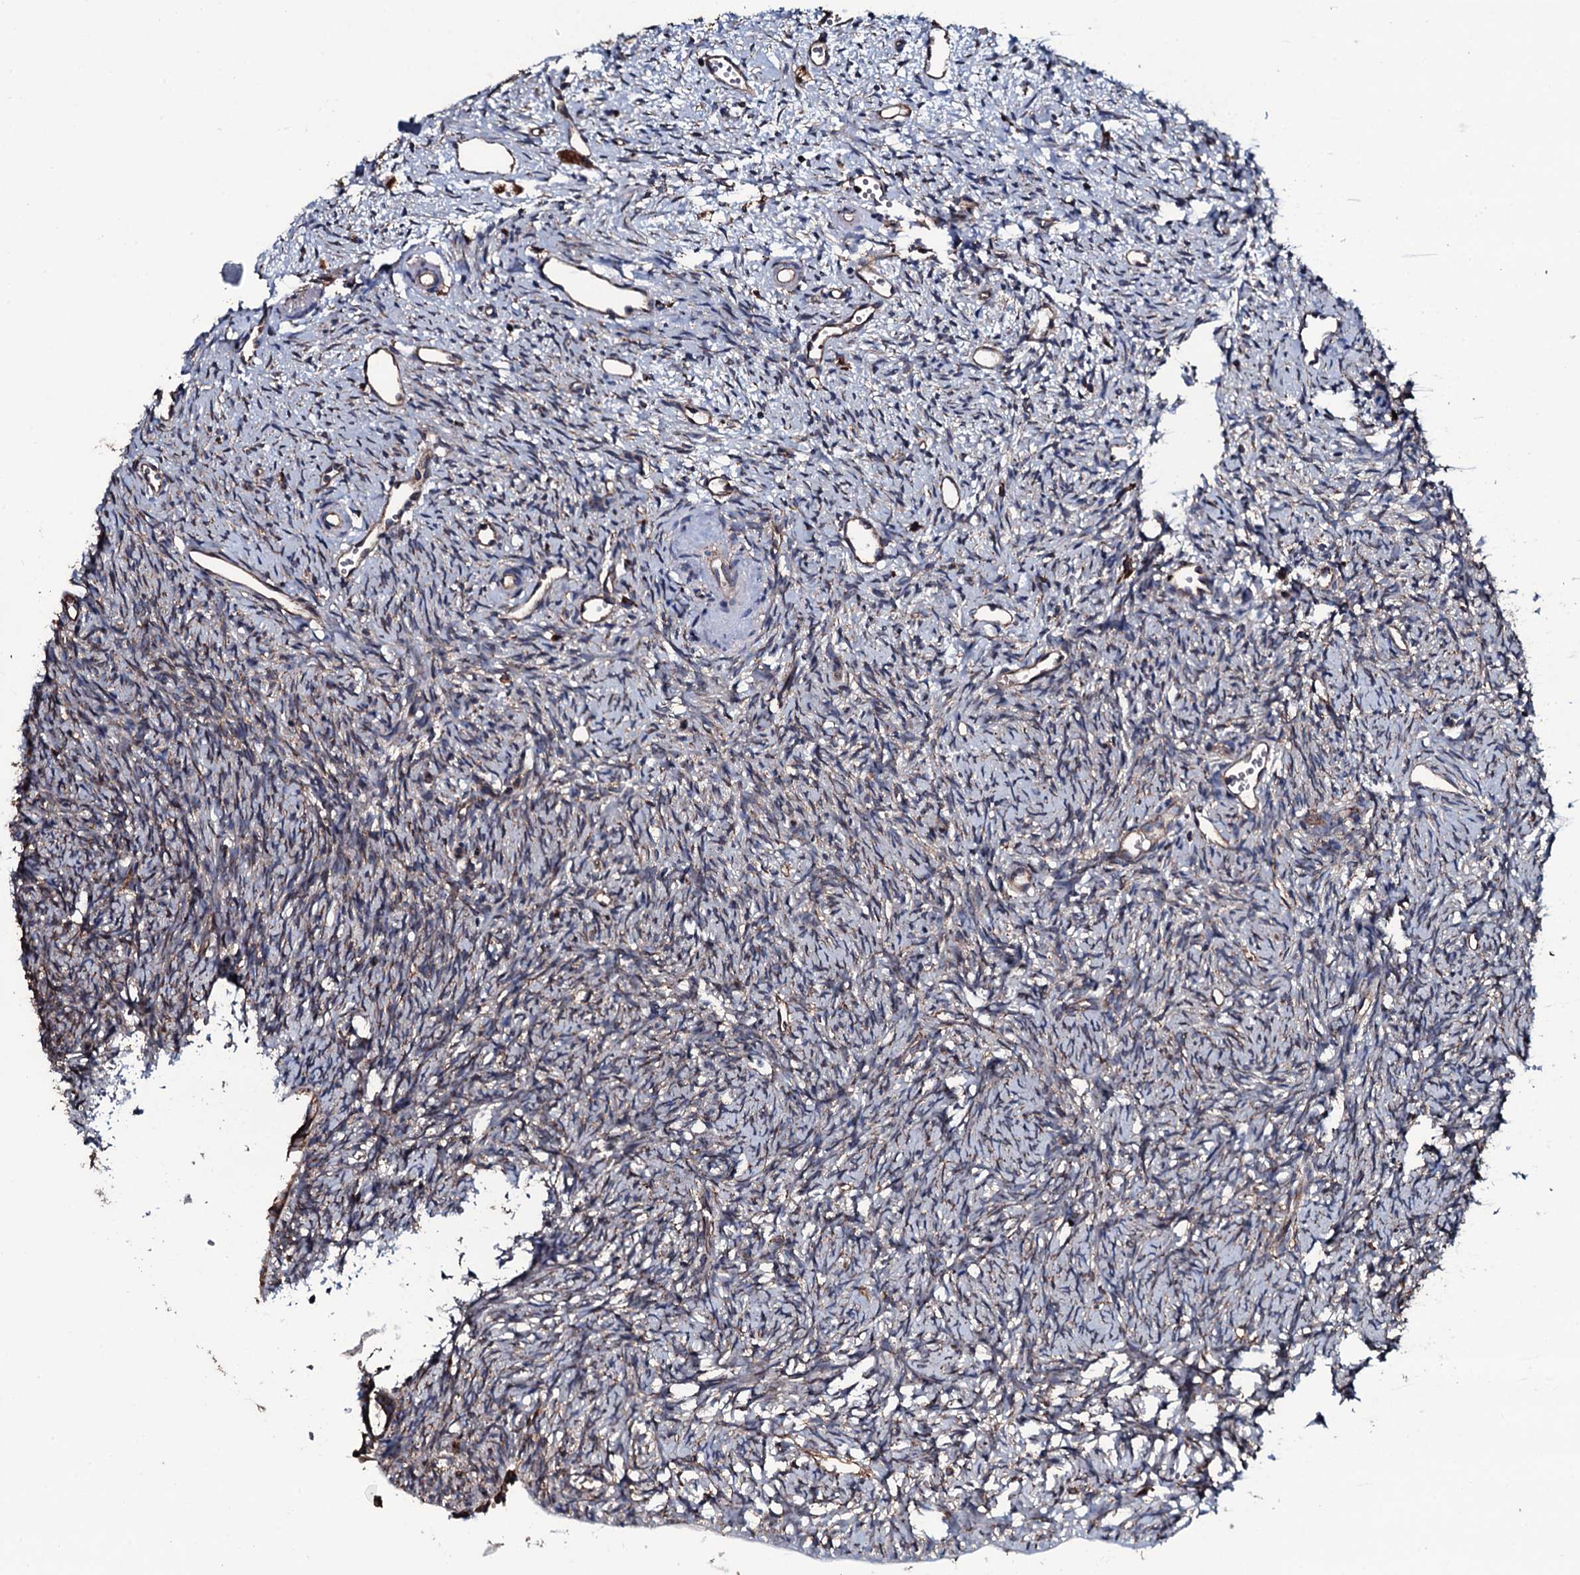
{"staining": {"intensity": "moderate", "quantity": ">75%", "location": "cytoplasmic/membranous"}, "tissue": "ovary", "cell_type": "Follicle cells", "image_type": "normal", "snomed": [{"axis": "morphology", "description": "Normal tissue, NOS"}, {"axis": "topography", "description": "Ovary"}], "caption": "A high-resolution micrograph shows immunohistochemistry (IHC) staining of normal ovary, which reveals moderate cytoplasmic/membranous staining in about >75% of follicle cells.", "gene": "RAB12", "patient": {"sex": "female", "age": 51}}